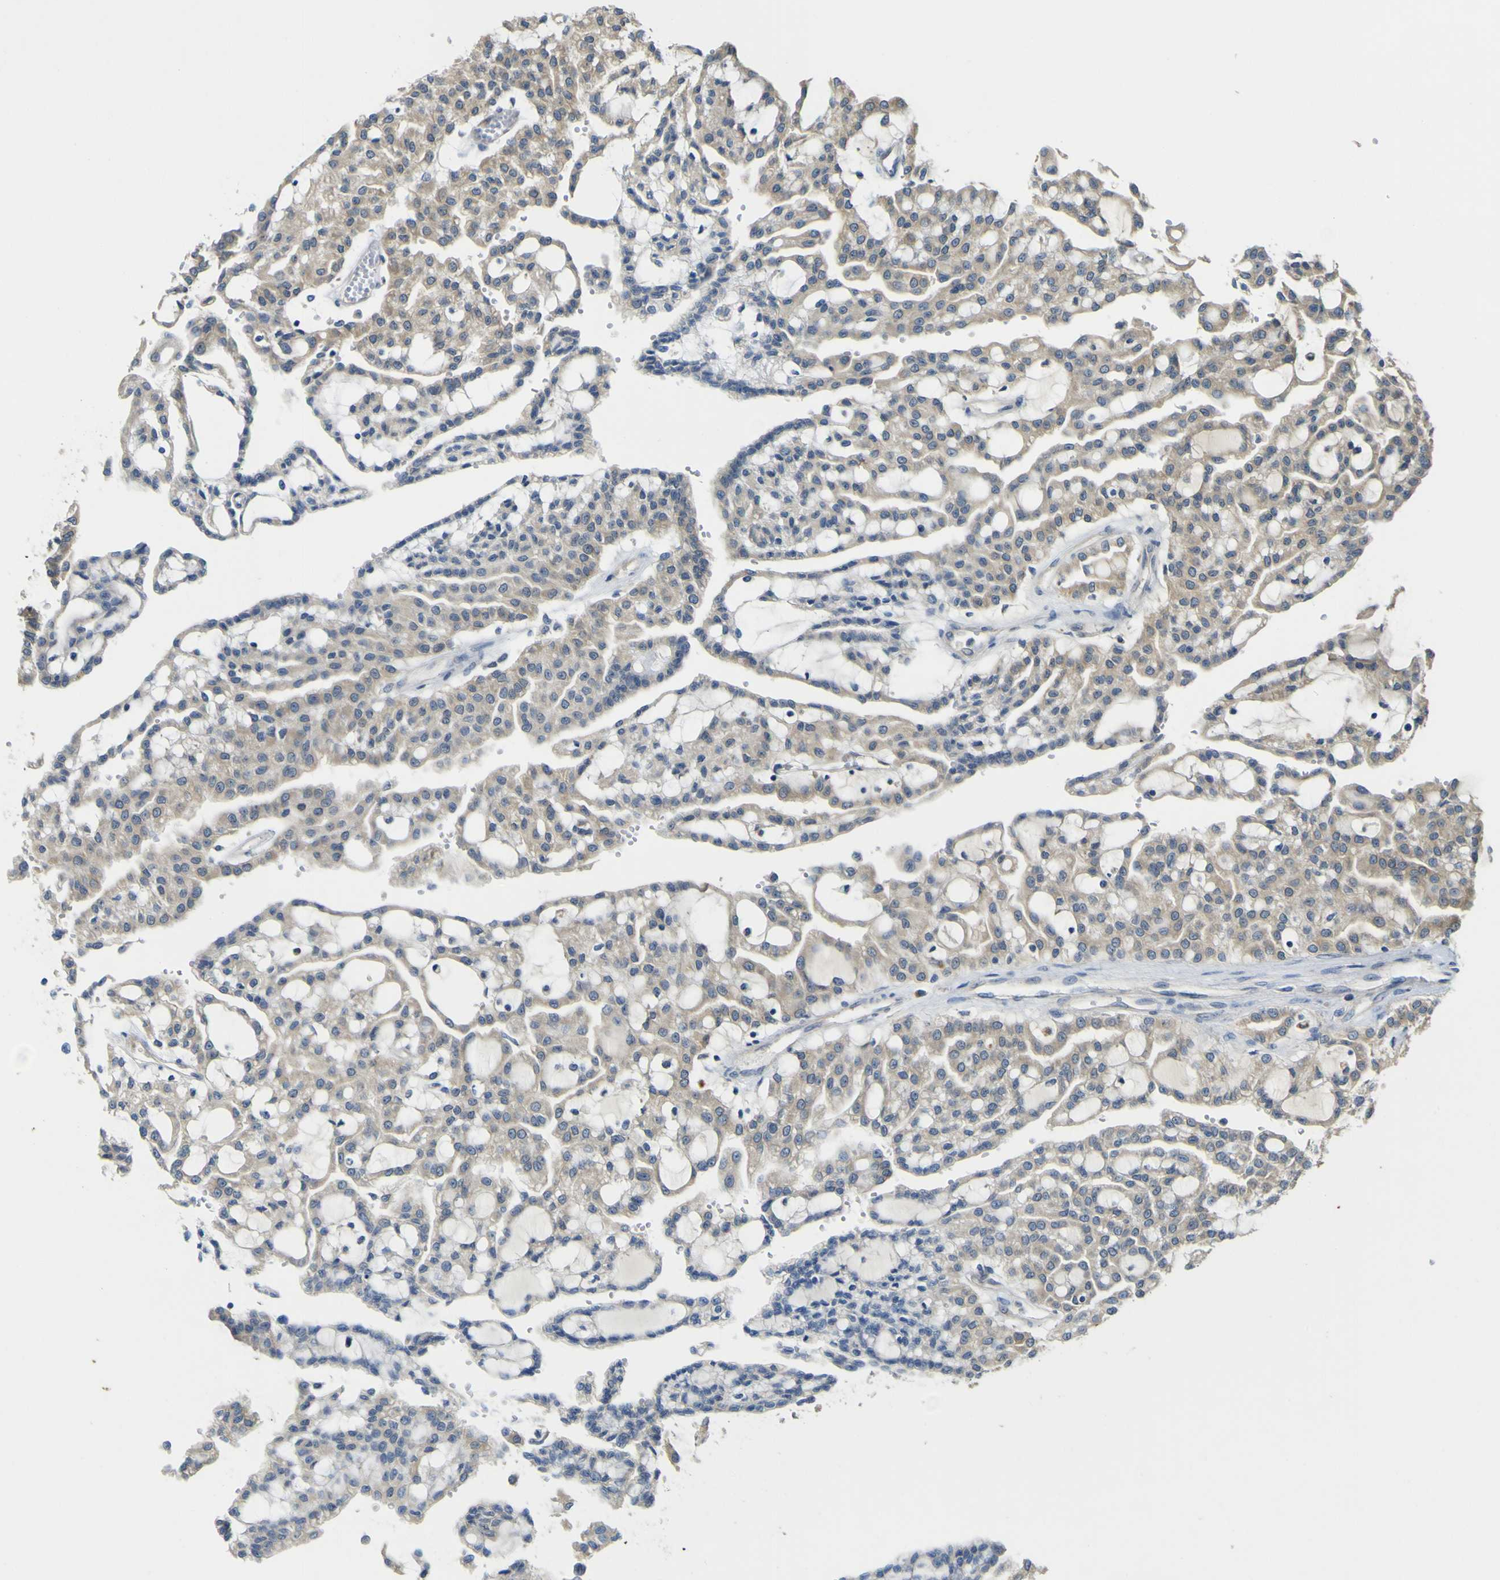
{"staining": {"intensity": "weak", "quantity": "<25%", "location": "cytoplasmic/membranous"}, "tissue": "renal cancer", "cell_type": "Tumor cells", "image_type": "cancer", "snomed": [{"axis": "morphology", "description": "Adenocarcinoma, NOS"}, {"axis": "topography", "description": "Kidney"}], "caption": "Tumor cells are negative for brown protein staining in adenocarcinoma (renal).", "gene": "LDLR", "patient": {"sex": "male", "age": 63}}